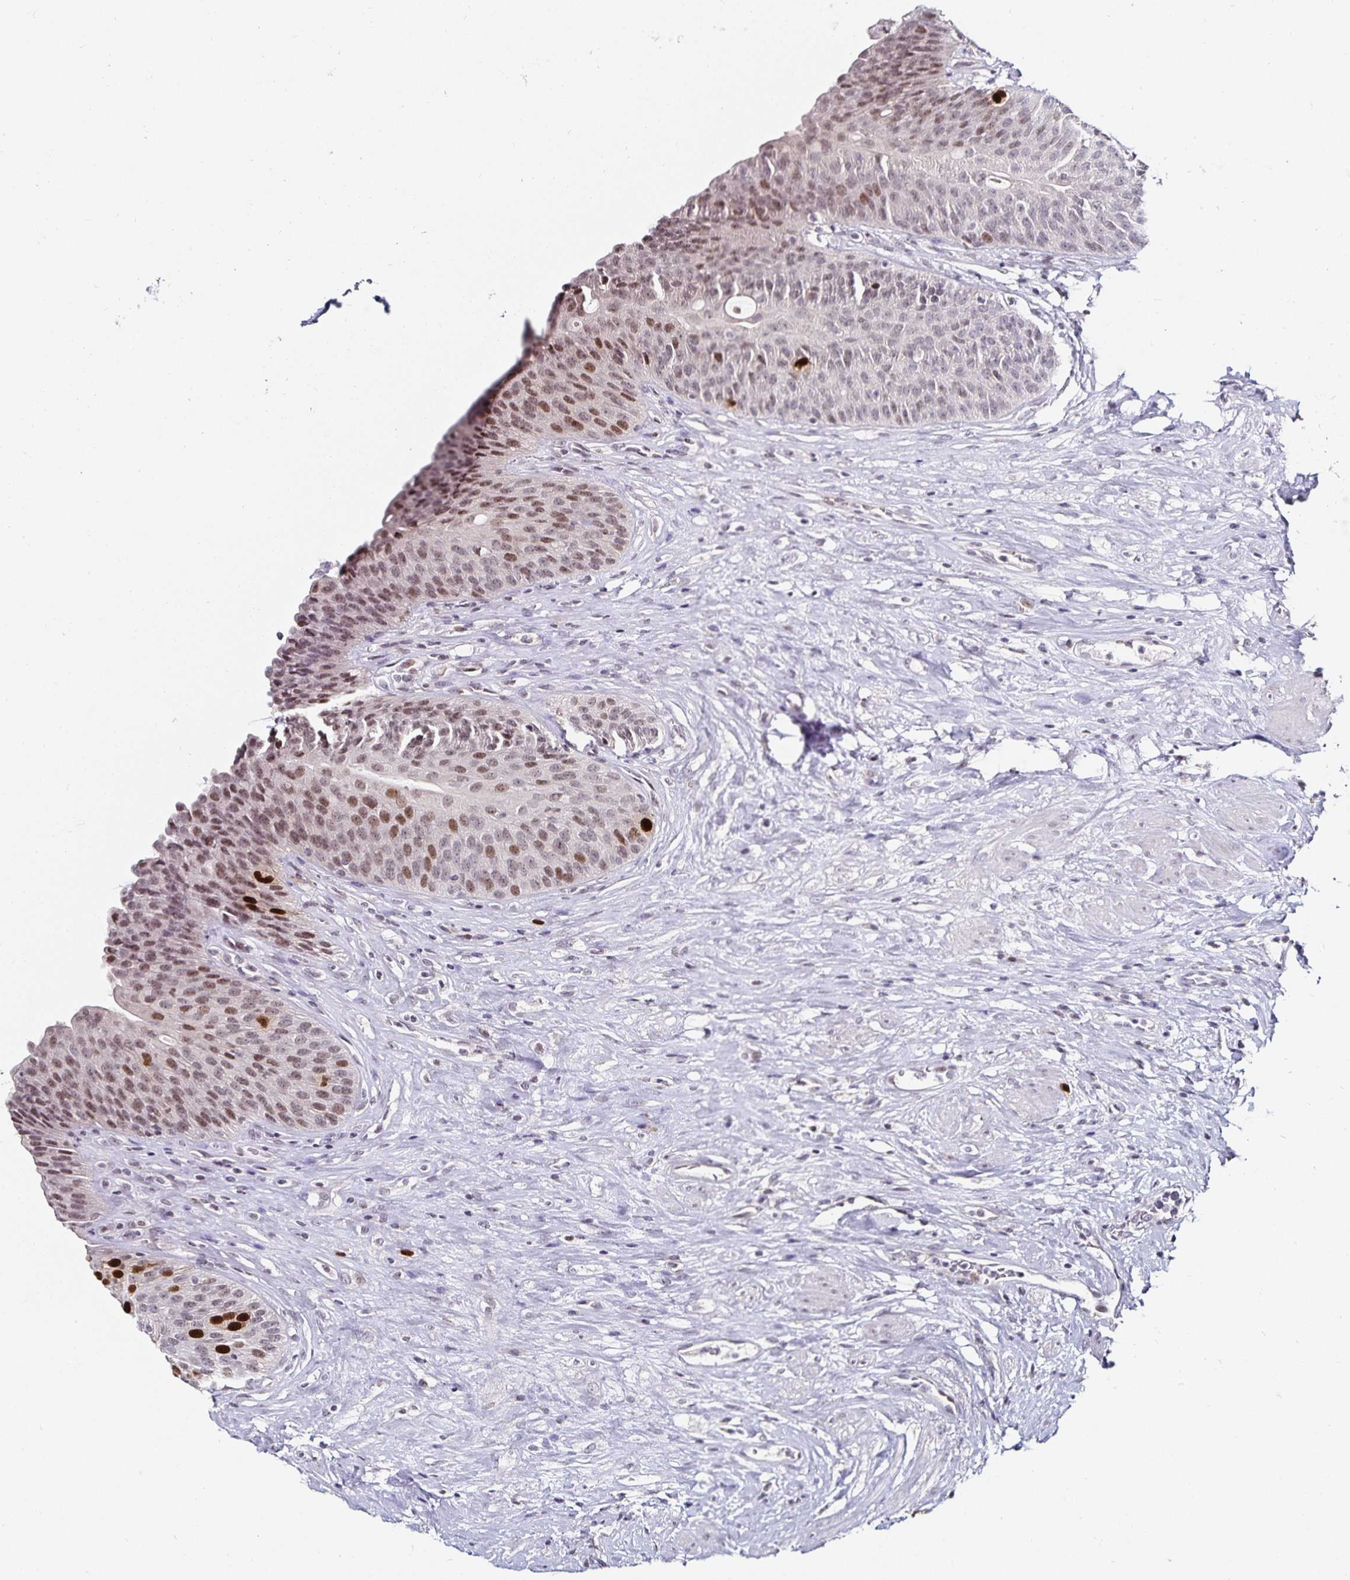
{"staining": {"intensity": "moderate", "quantity": "25%-75%", "location": "nuclear"}, "tissue": "urinary bladder", "cell_type": "Urothelial cells", "image_type": "normal", "snomed": [{"axis": "morphology", "description": "Normal tissue, NOS"}, {"axis": "topography", "description": "Urinary bladder"}], "caption": "A photomicrograph showing moderate nuclear staining in approximately 25%-75% of urothelial cells in benign urinary bladder, as visualized by brown immunohistochemical staining.", "gene": "ANLN", "patient": {"sex": "female", "age": 56}}